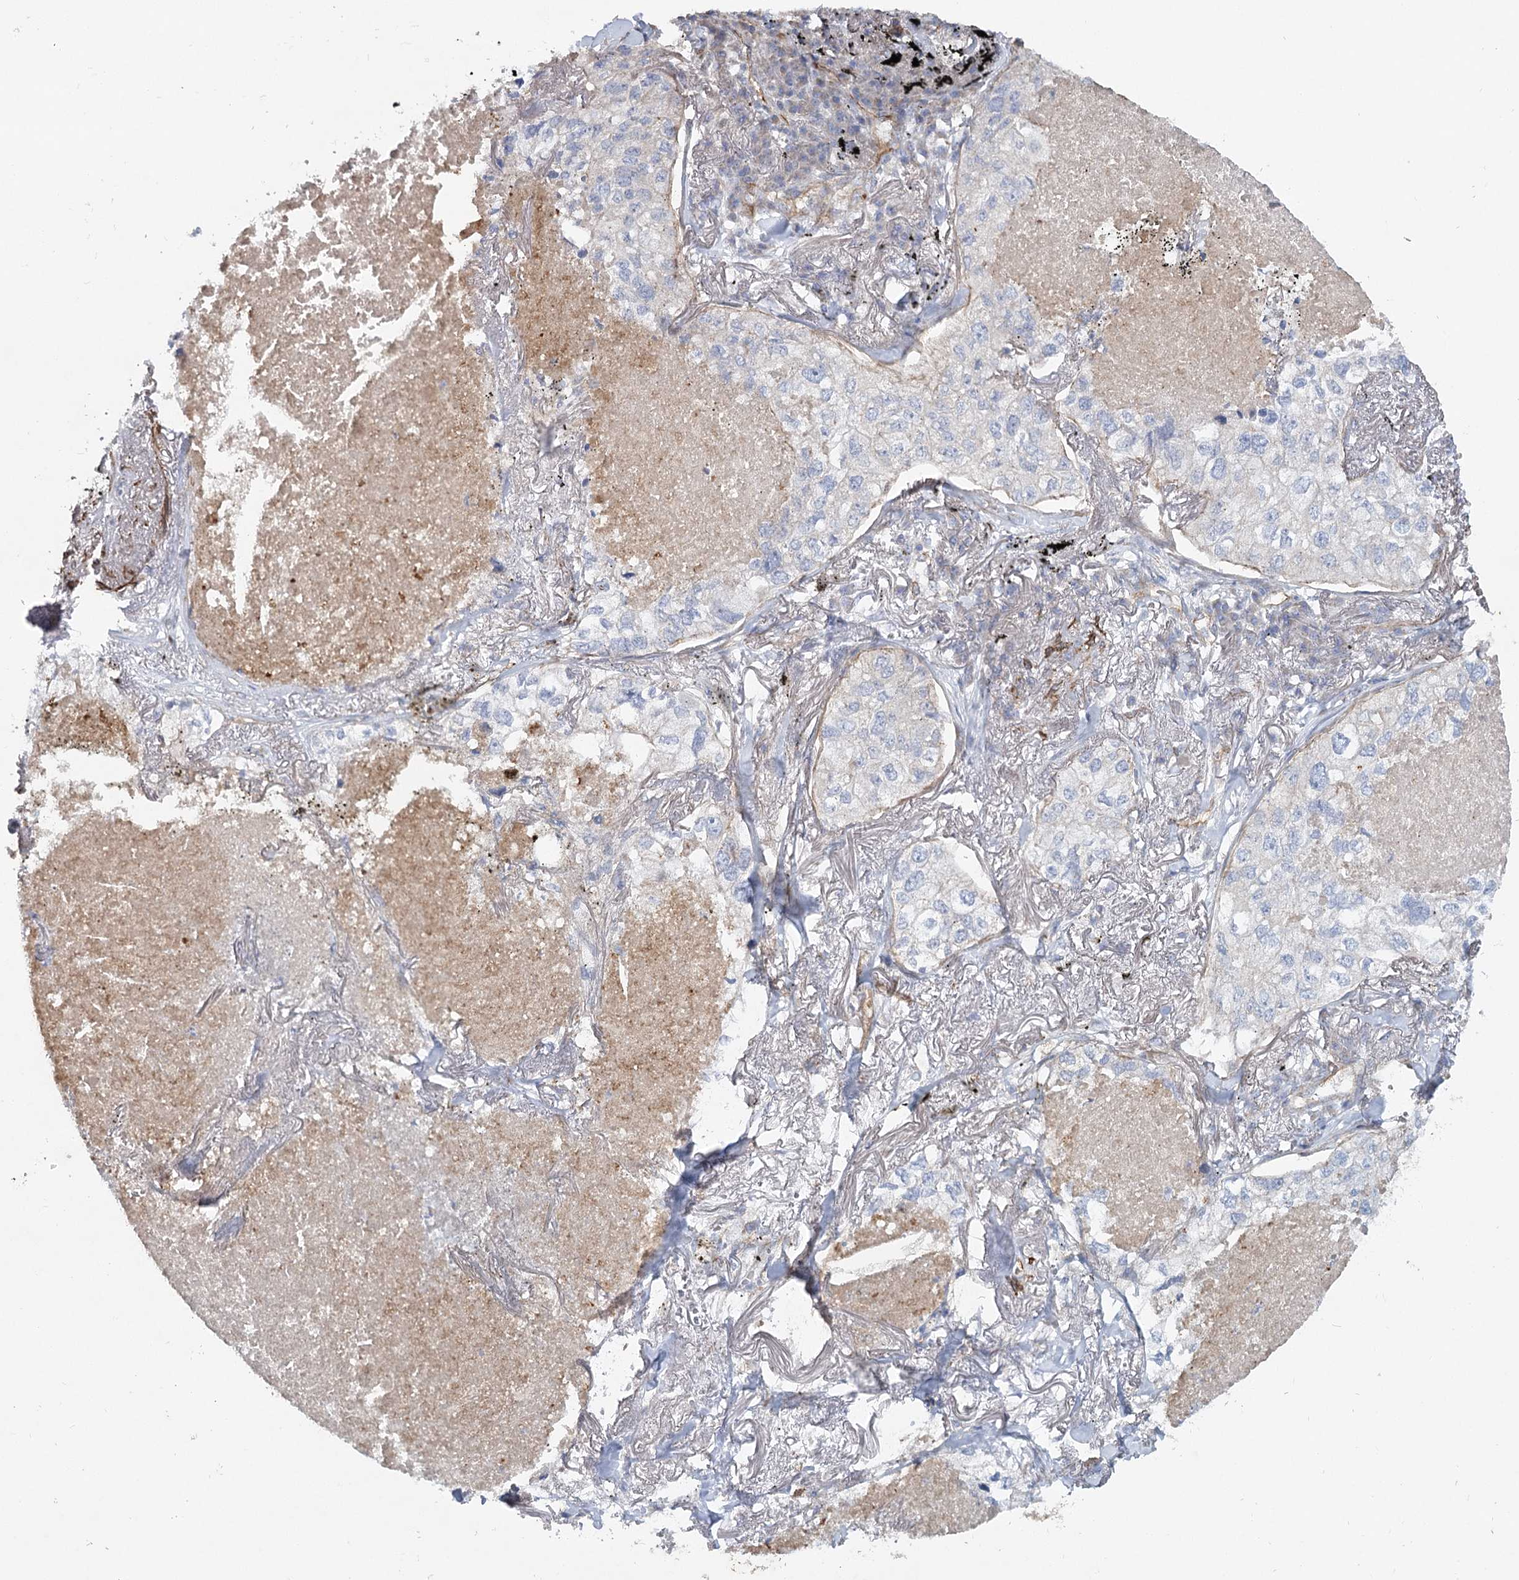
{"staining": {"intensity": "negative", "quantity": "none", "location": "none"}, "tissue": "lung cancer", "cell_type": "Tumor cells", "image_type": "cancer", "snomed": [{"axis": "morphology", "description": "Adenocarcinoma, NOS"}, {"axis": "topography", "description": "Lung"}], "caption": "Lung cancer was stained to show a protein in brown. There is no significant positivity in tumor cells. (IHC, brightfield microscopy, high magnification).", "gene": "TMEM164", "patient": {"sex": "male", "age": 65}}